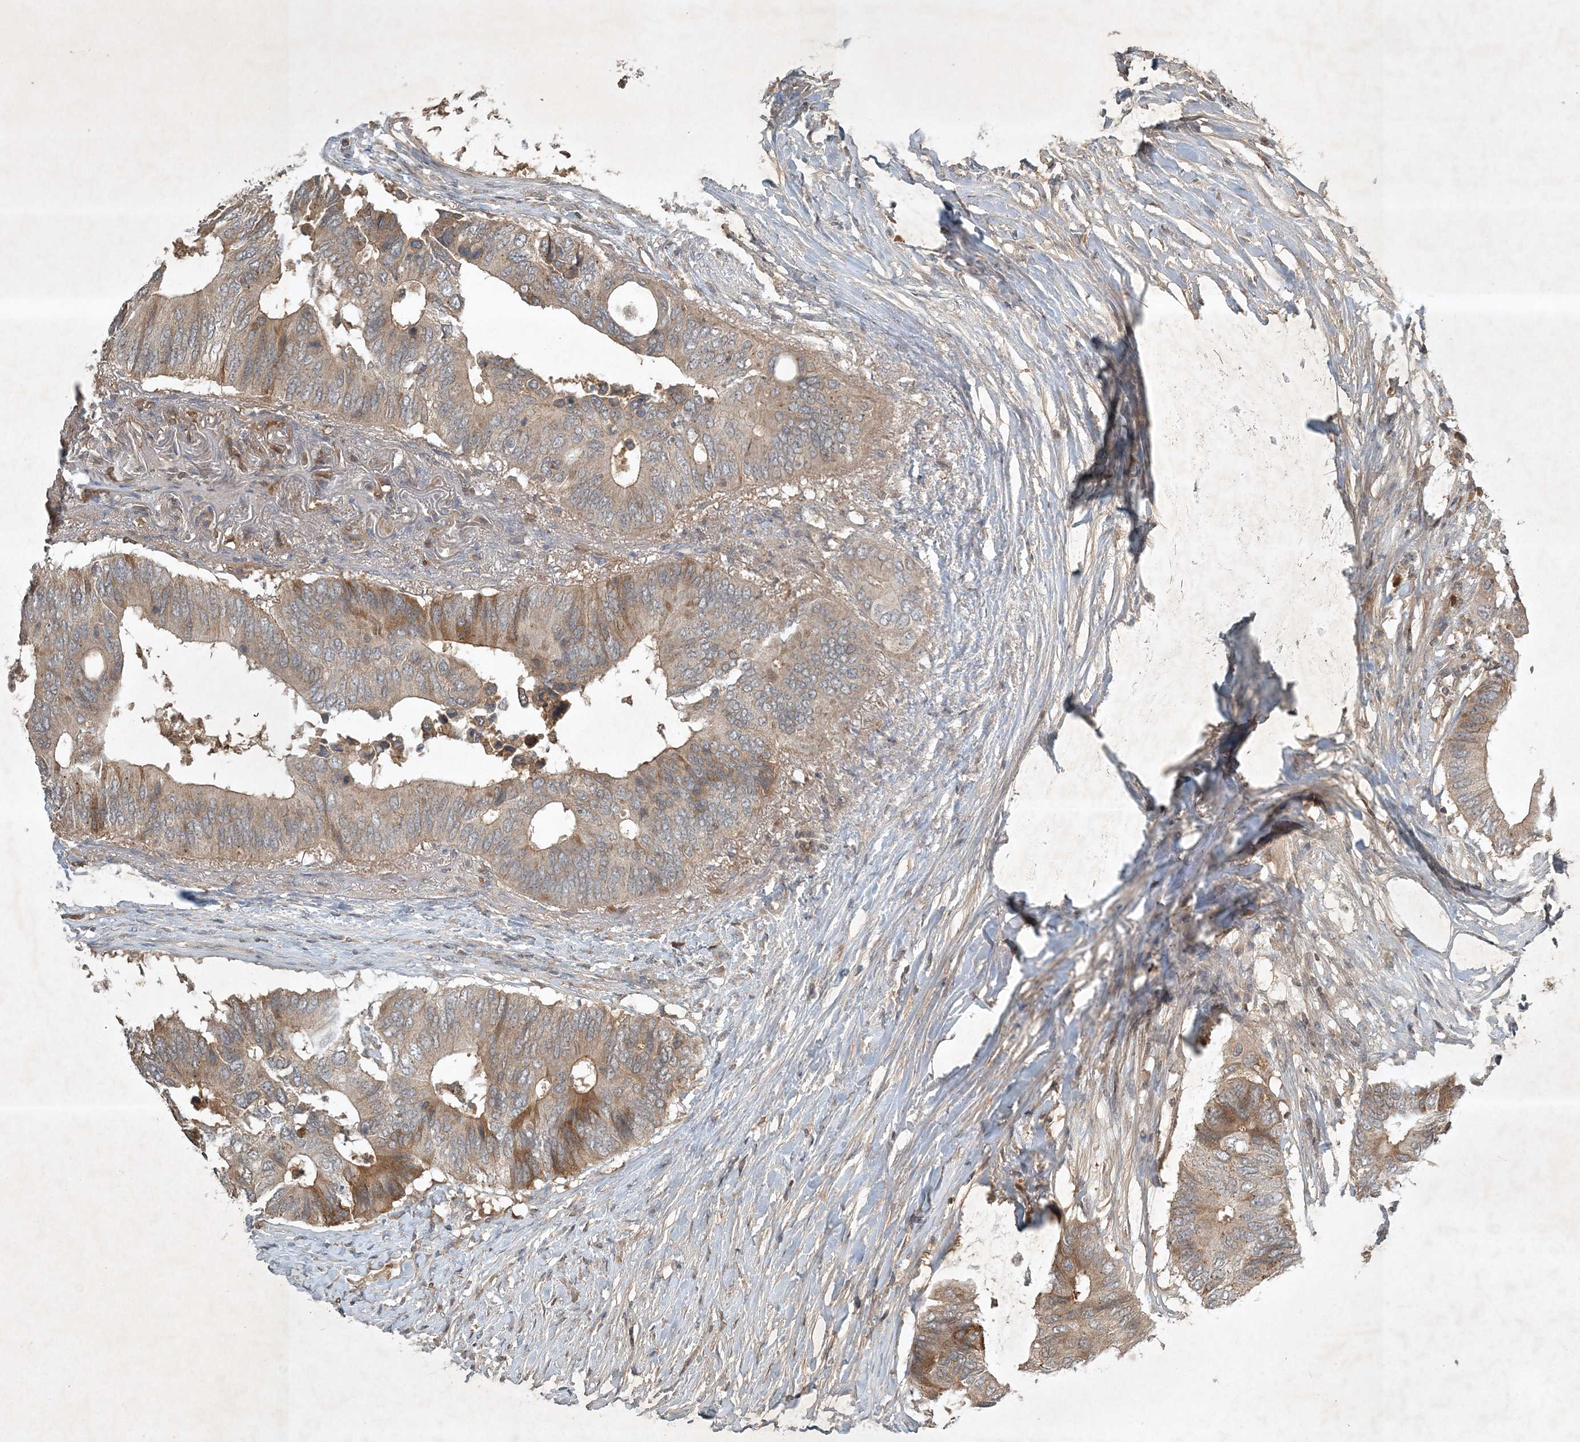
{"staining": {"intensity": "moderate", "quantity": "<25%", "location": "cytoplasmic/membranous"}, "tissue": "colorectal cancer", "cell_type": "Tumor cells", "image_type": "cancer", "snomed": [{"axis": "morphology", "description": "Adenocarcinoma, NOS"}, {"axis": "topography", "description": "Colon"}], "caption": "A brown stain highlights moderate cytoplasmic/membranous expression of a protein in colorectal adenocarcinoma tumor cells.", "gene": "TNFAIP6", "patient": {"sex": "male", "age": 71}}